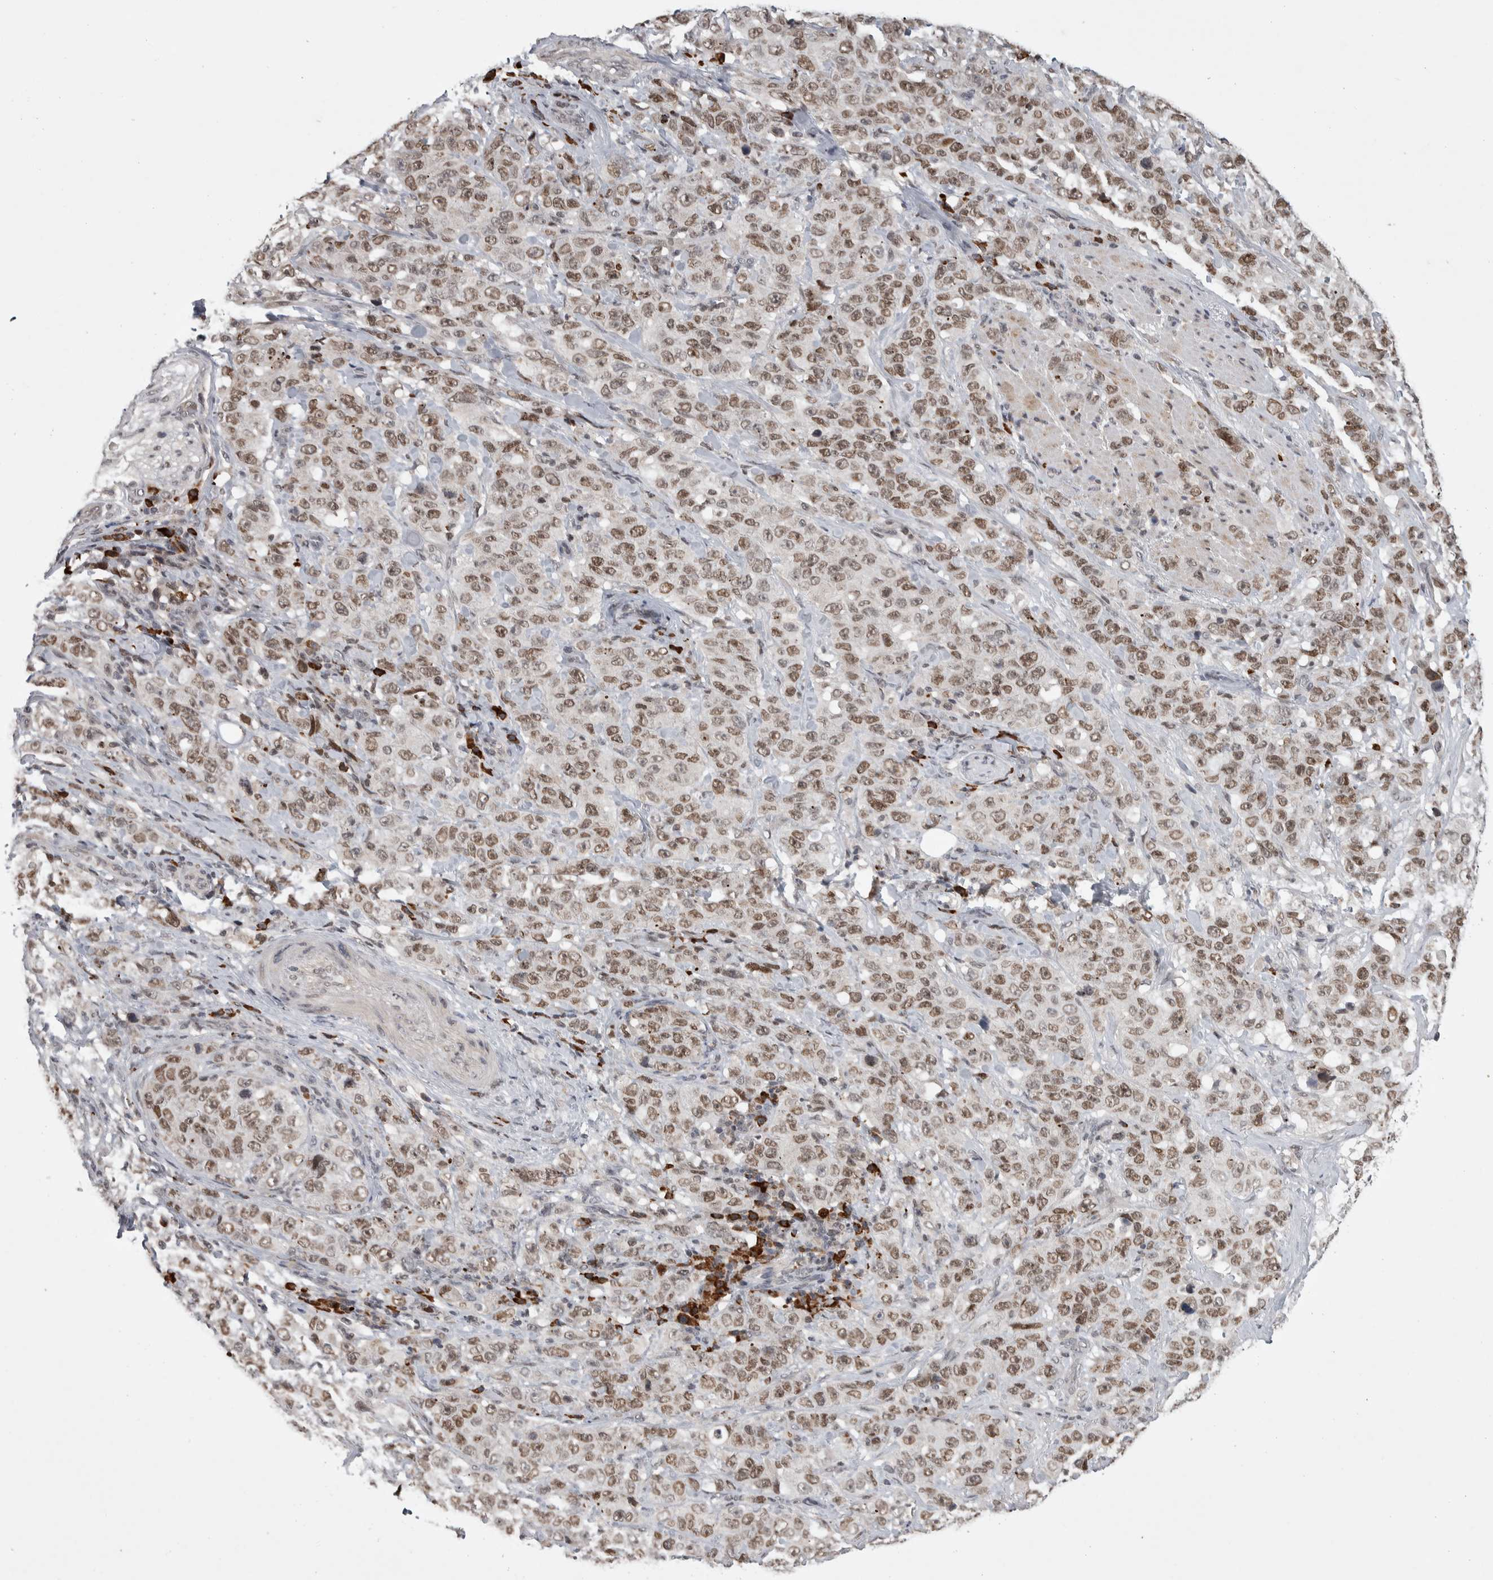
{"staining": {"intensity": "moderate", "quantity": ">75%", "location": "nuclear"}, "tissue": "stomach cancer", "cell_type": "Tumor cells", "image_type": "cancer", "snomed": [{"axis": "morphology", "description": "Adenocarcinoma, NOS"}, {"axis": "topography", "description": "Stomach"}], "caption": "Tumor cells reveal medium levels of moderate nuclear positivity in approximately >75% of cells in human stomach adenocarcinoma. (DAB = brown stain, brightfield microscopy at high magnification).", "gene": "ZNF592", "patient": {"sex": "male", "age": 48}}